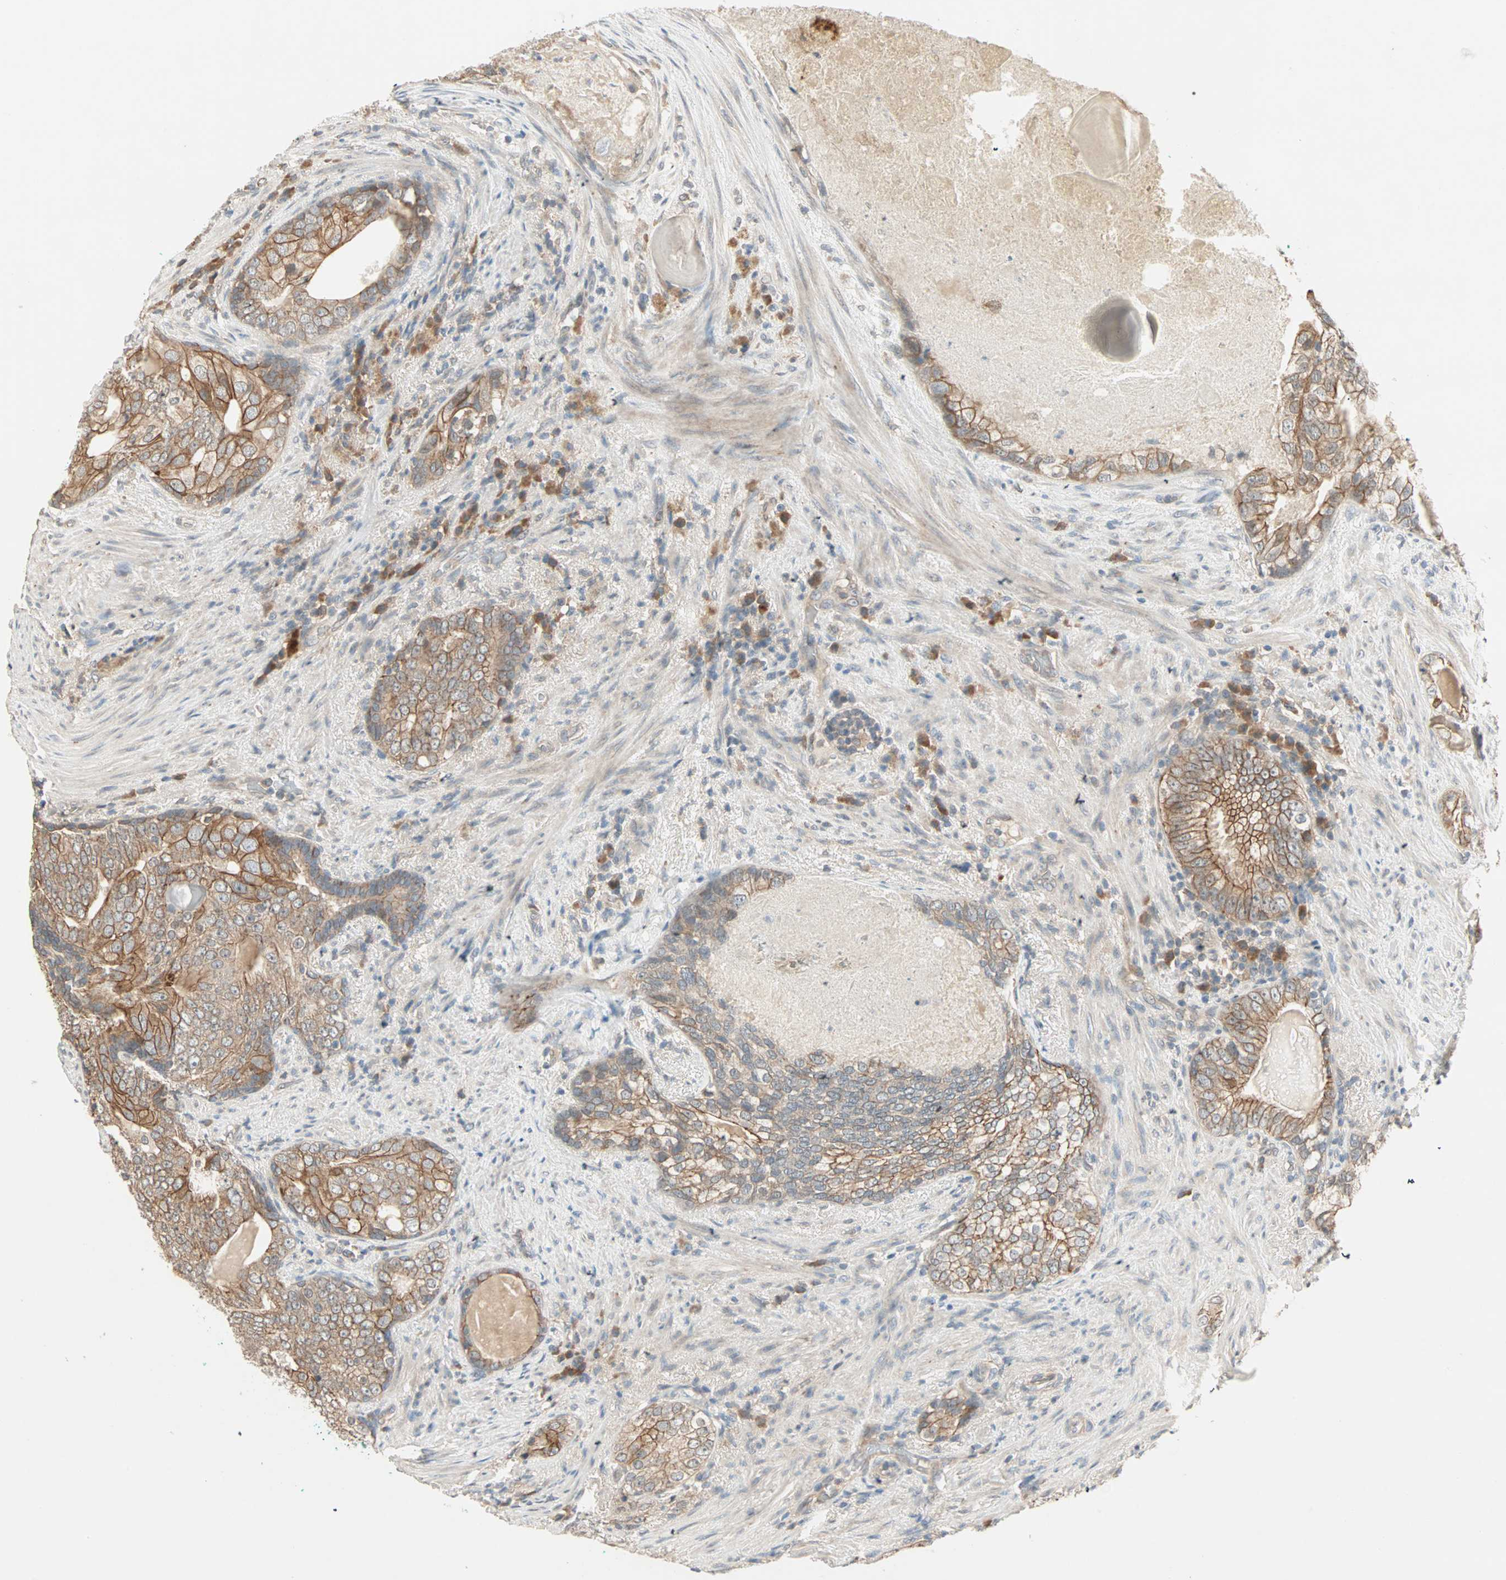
{"staining": {"intensity": "moderate", "quantity": ">75%", "location": "cytoplasmic/membranous"}, "tissue": "prostate cancer", "cell_type": "Tumor cells", "image_type": "cancer", "snomed": [{"axis": "morphology", "description": "Adenocarcinoma, High grade"}, {"axis": "topography", "description": "Prostate"}], "caption": "High-magnification brightfield microscopy of high-grade adenocarcinoma (prostate) stained with DAB (3,3'-diaminobenzidine) (brown) and counterstained with hematoxylin (blue). tumor cells exhibit moderate cytoplasmic/membranous positivity is appreciated in approximately>75% of cells.", "gene": "TTF2", "patient": {"sex": "male", "age": 66}}